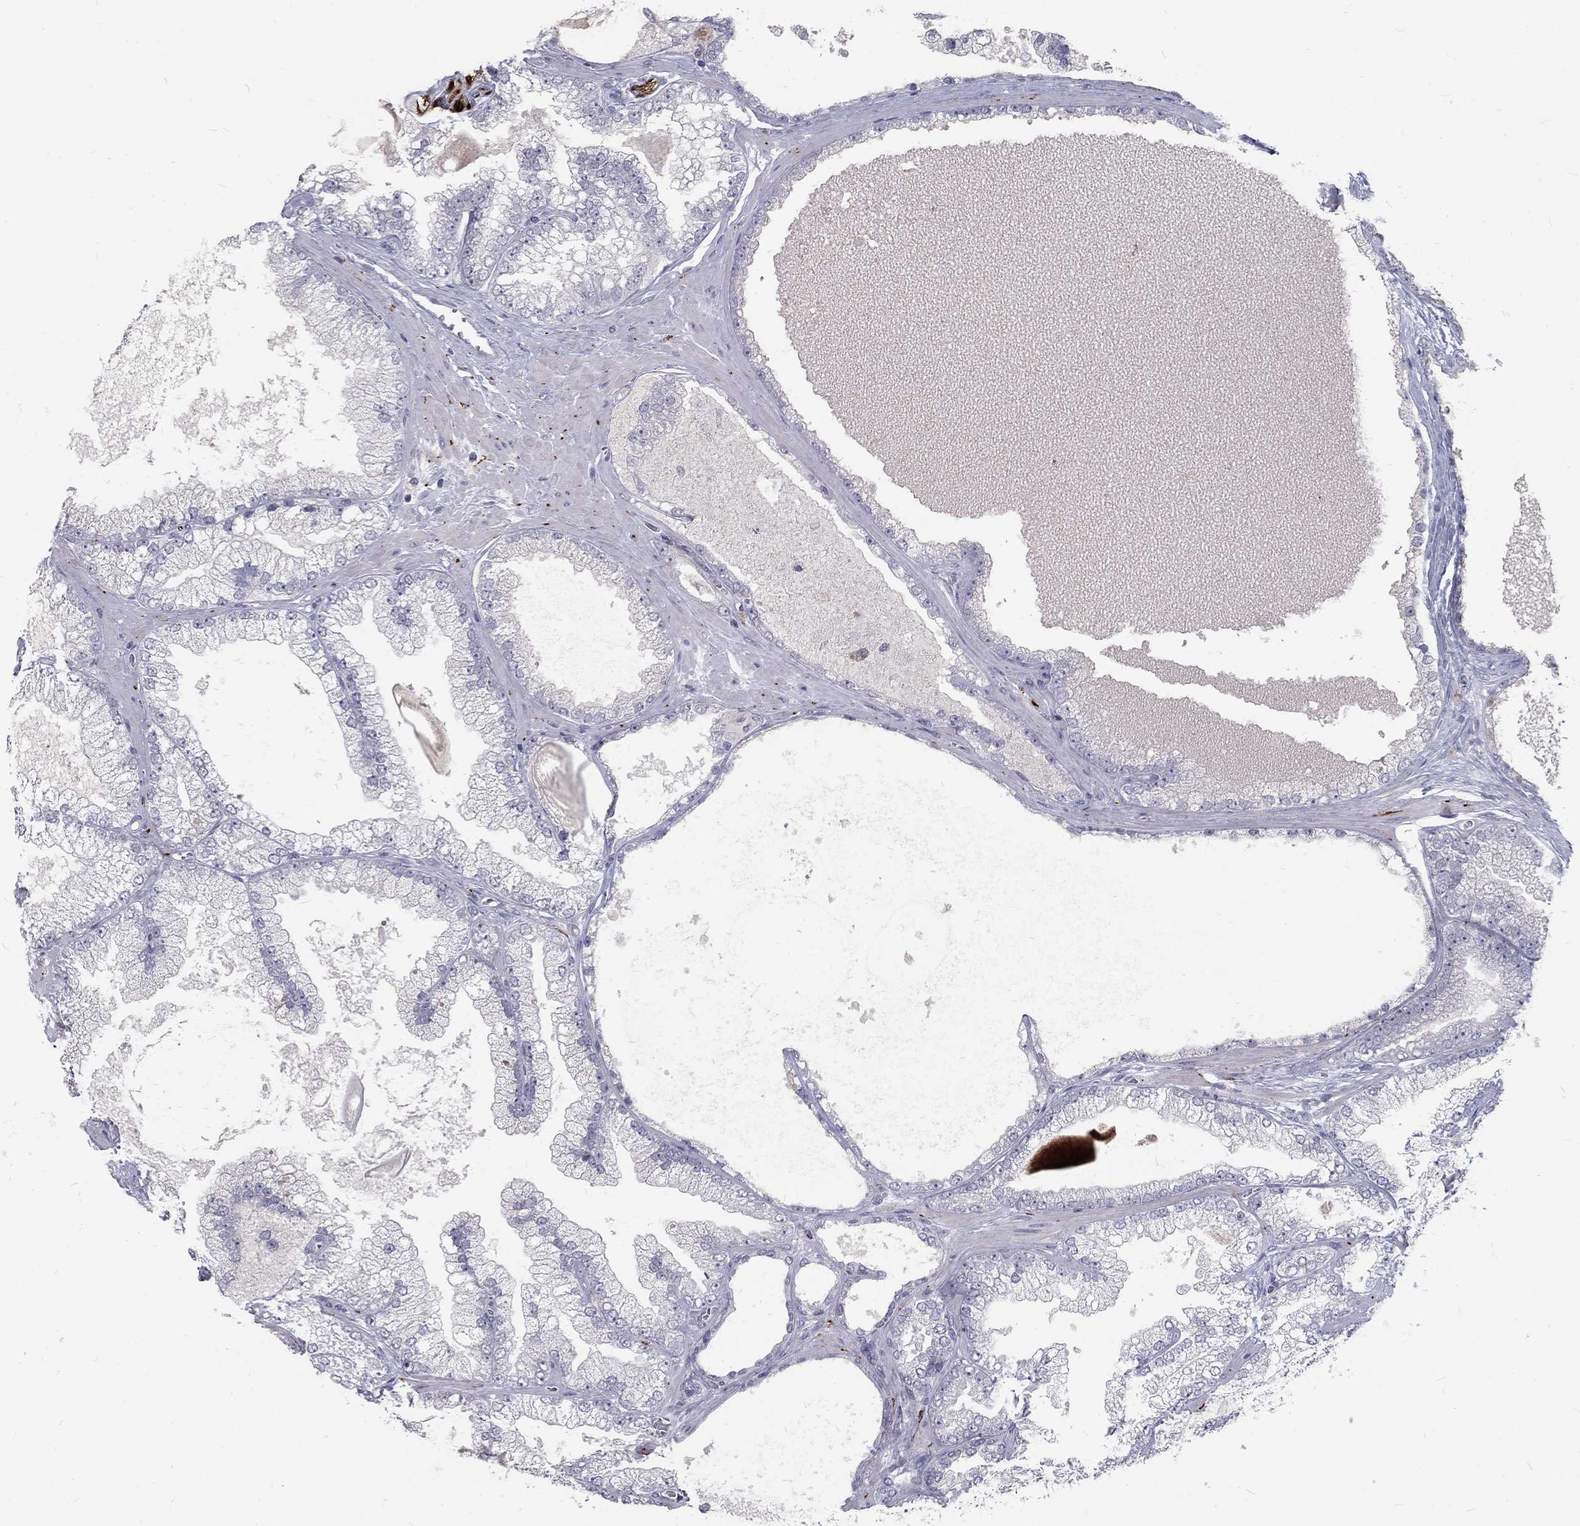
{"staining": {"intensity": "negative", "quantity": "none", "location": "none"}, "tissue": "prostate cancer", "cell_type": "Tumor cells", "image_type": "cancer", "snomed": [{"axis": "morphology", "description": "Adenocarcinoma, Low grade"}, {"axis": "topography", "description": "Prostate"}], "caption": "High power microscopy image of an immunohistochemistry histopathology image of adenocarcinoma (low-grade) (prostate), revealing no significant expression in tumor cells.", "gene": "NOS1", "patient": {"sex": "male", "age": 57}}